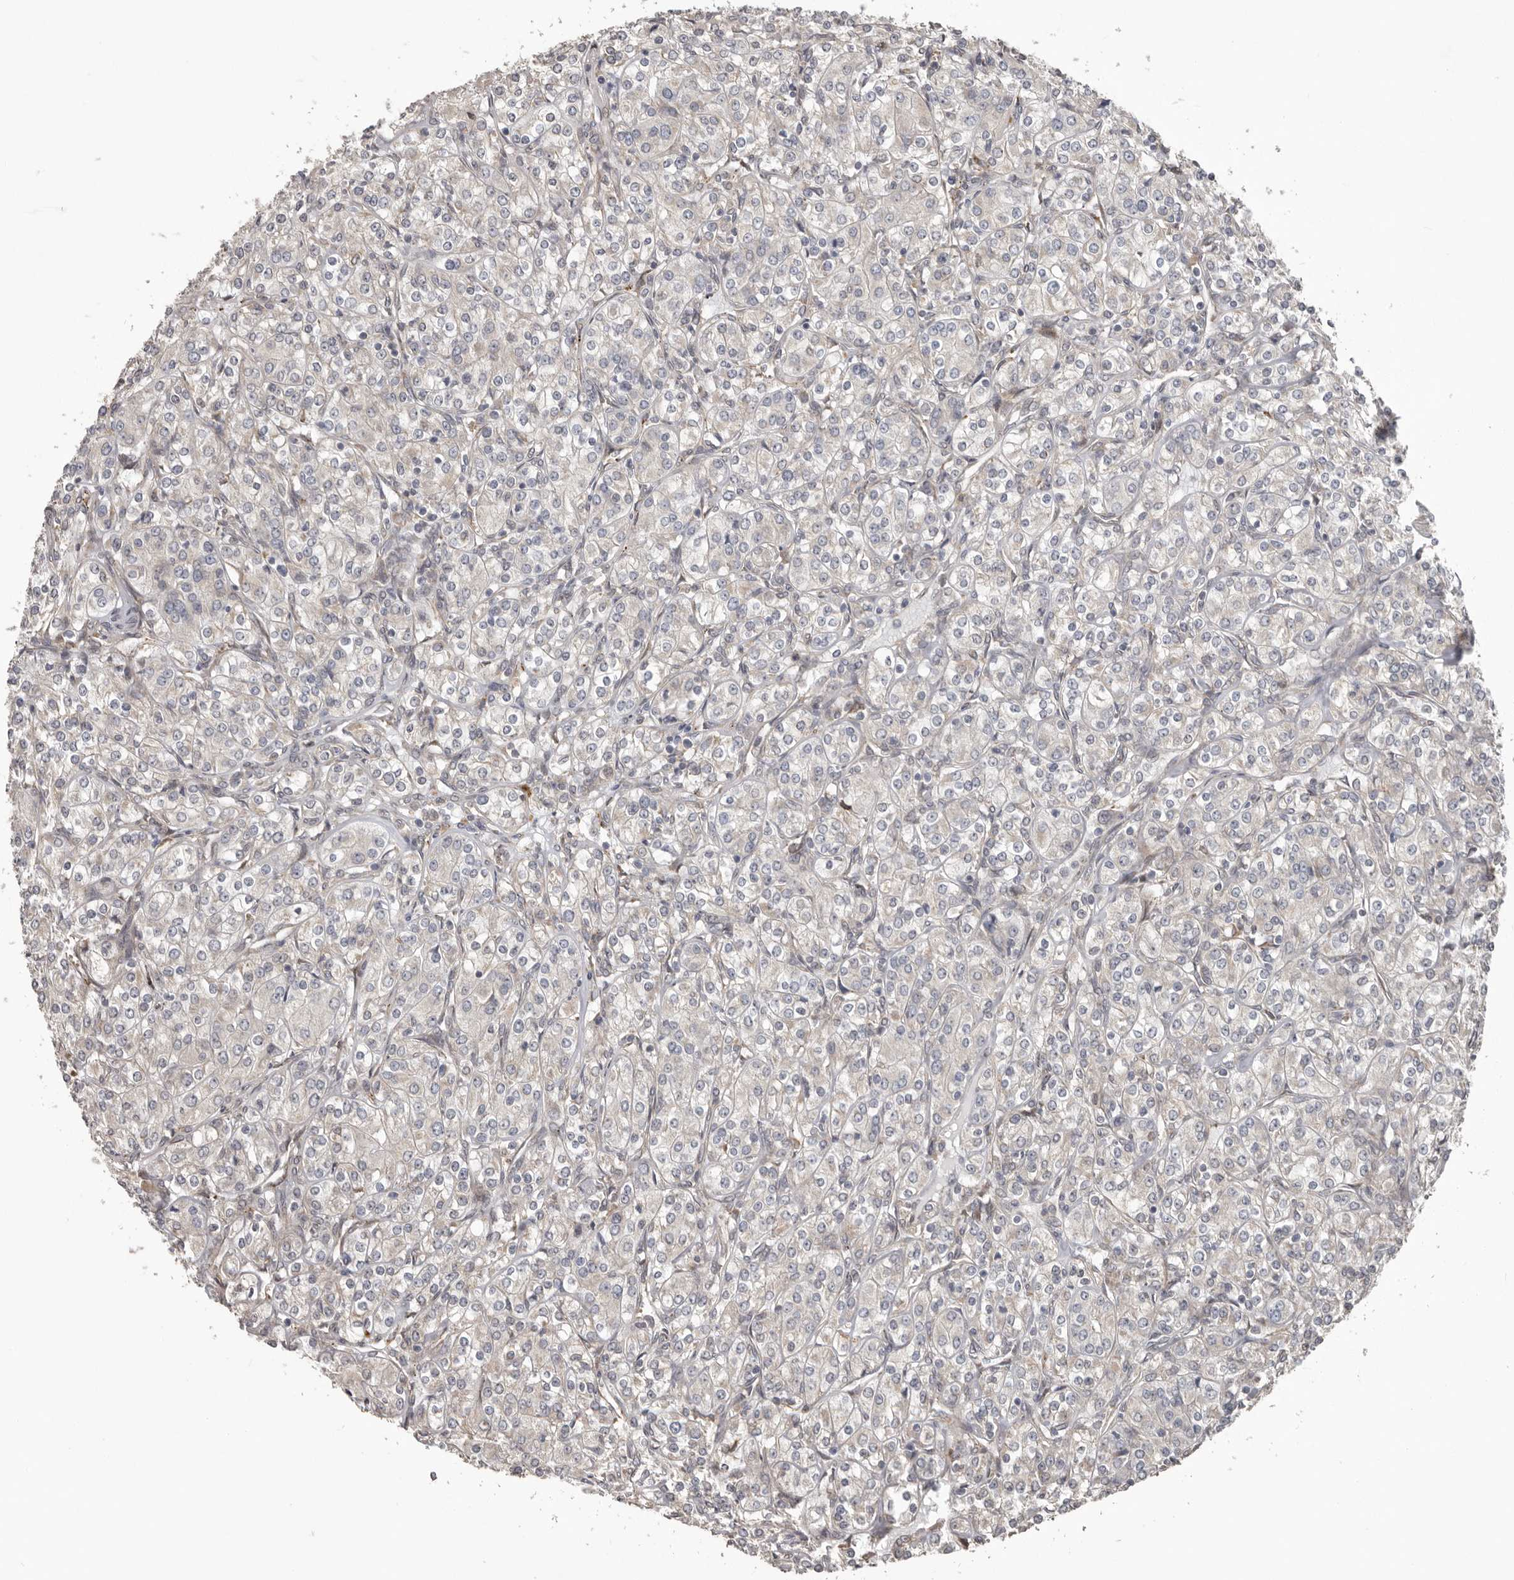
{"staining": {"intensity": "negative", "quantity": "none", "location": "none"}, "tissue": "renal cancer", "cell_type": "Tumor cells", "image_type": "cancer", "snomed": [{"axis": "morphology", "description": "Adenocarcinoma, NOS"}, {"axis": "topography", "description": "Kidney"}], "caption": "The immunohistochemistry micrograph has no significant staining in tumor cells of renal adenocarcinoma tissue.", "gene": "NUP43", "patient": {"sex": "male", "age": 77}}